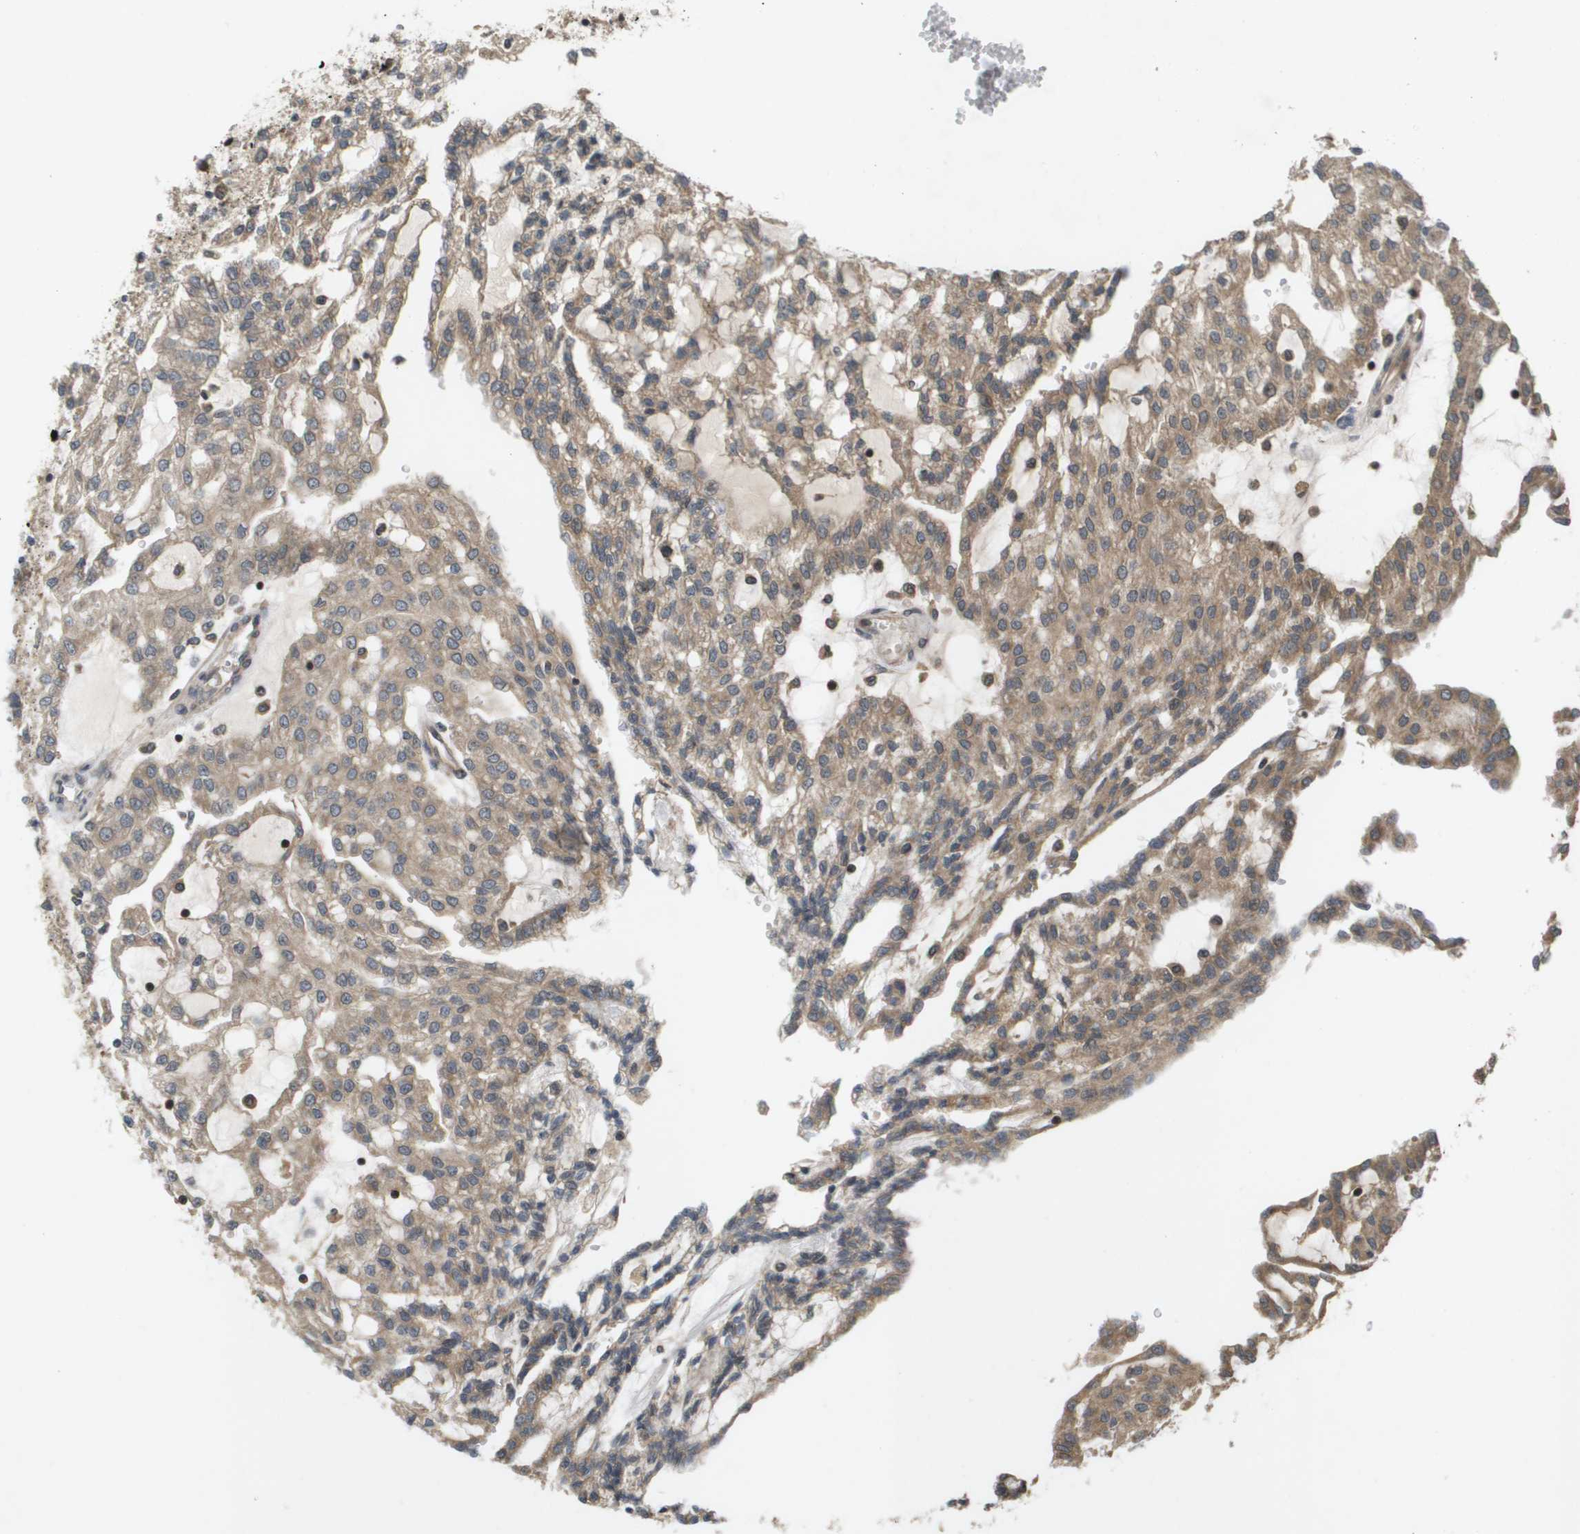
{"staining": {"intensity": "moderate", "quantity": ">75%", "location": "cytoplasmic/membranous"}, "tissue": "renal cancer", "cell_type": "Tumor cells", "image_type": "cancer", "snomed": [{"axis": "morphology", "description": "Adenocarcinoma, NOS"}, {"axis": "topography", "description": "Kidney"}], "caption": "Human renal cancer stained for a protein (brown) demonstrates moderate cytoplasmic/membranous positive staining in about >75% of tumor cells.", "gene": "KIF11", "patient": {"sex": "male", "age": 63}}